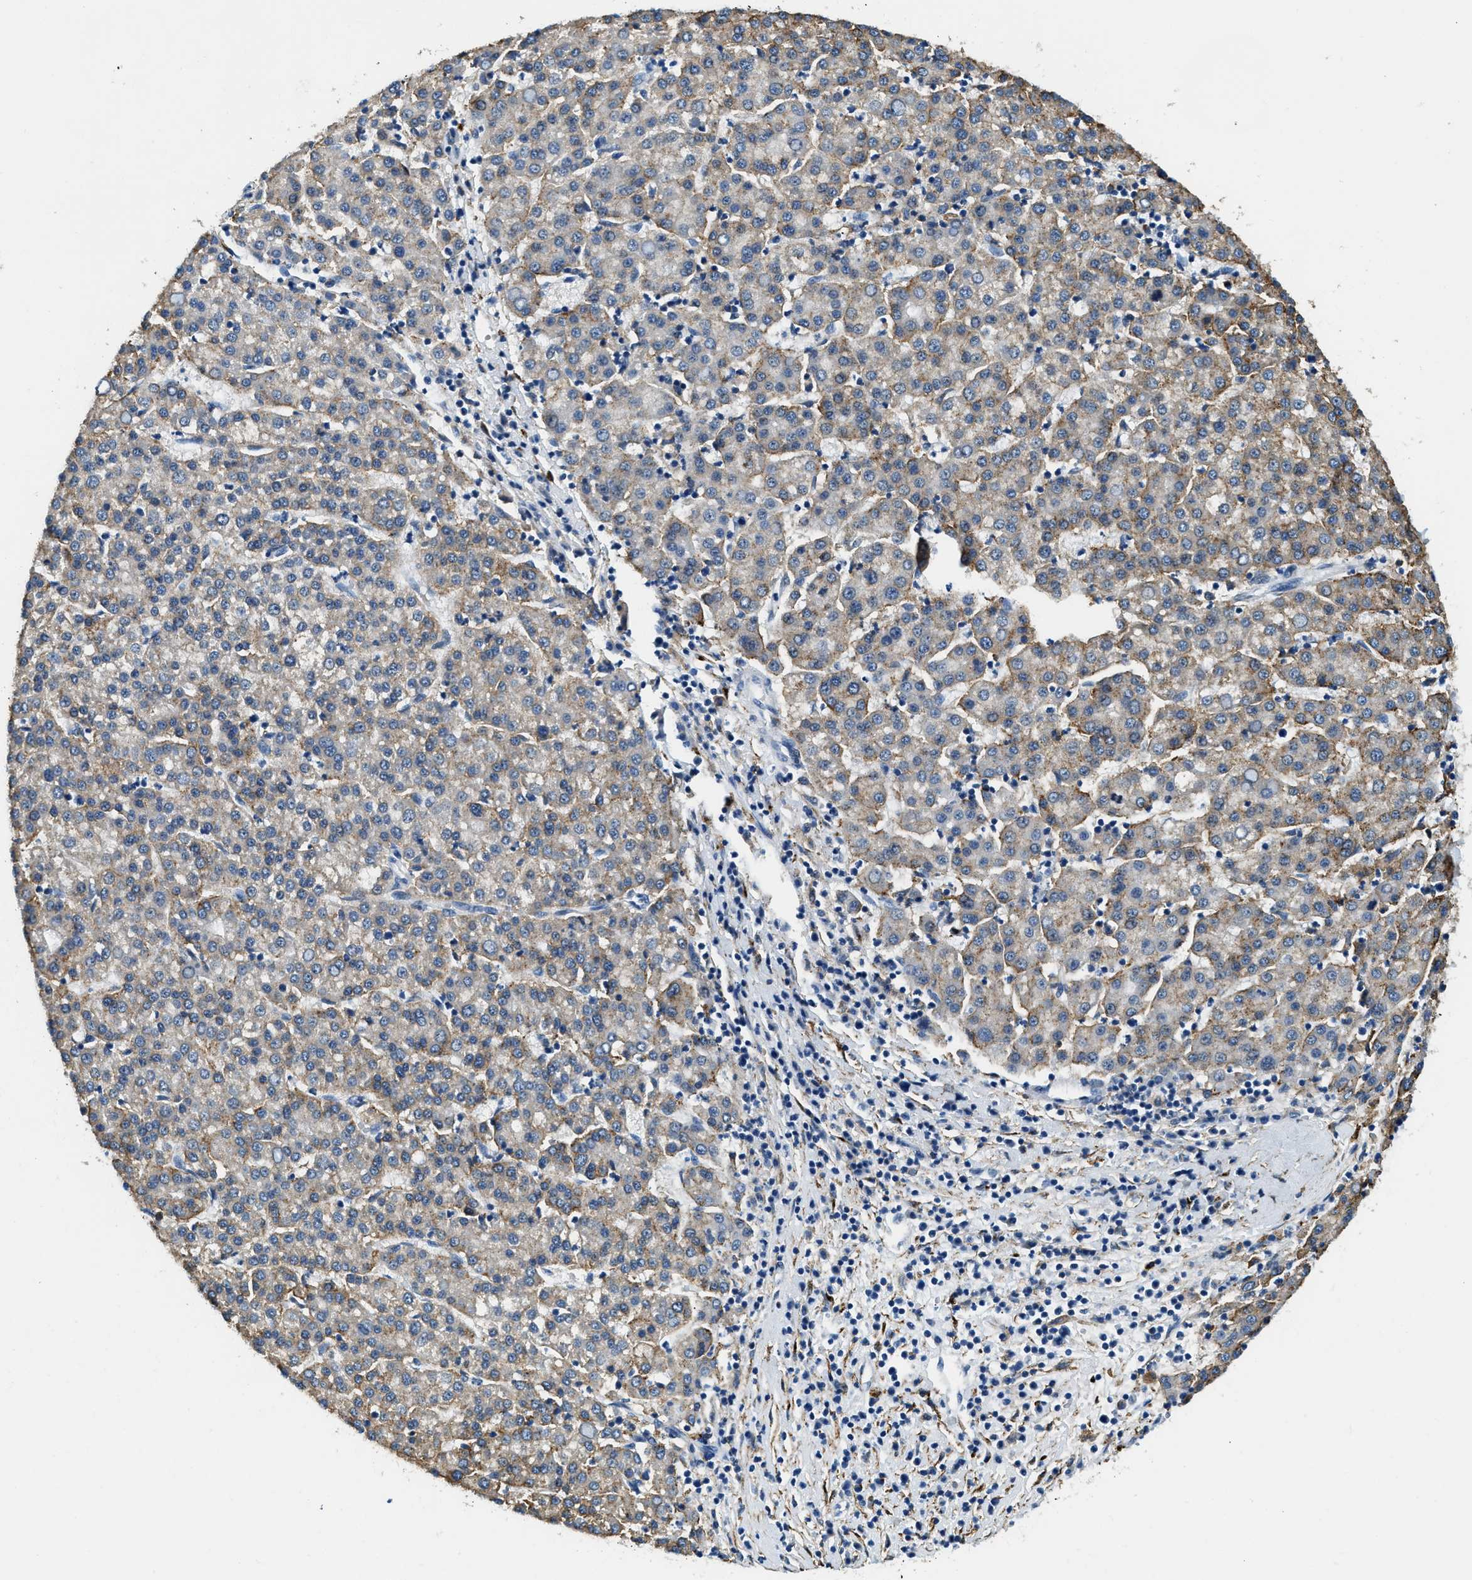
{"staining": {"intensity": "weak", "quantity": ">75%", "location": "cytoplasmic/membranous"}, "tissue": "liver cancer", "cell_type": "Tumor cells", "image_type": "cancer", "snomed": [{"axis": "morphology", "description": "Carcinoma, Hepatocellular, NOS"}, {"axis": "topography", "description": "Liver"}], "caption": "A brown stain highlights weak cytoplasmic/membranous staining of a protein in hepatocellular carcinoma (liver) tumor cells.", "gene": "LRP1", "patient": {"sex": "female", "age": 58}}